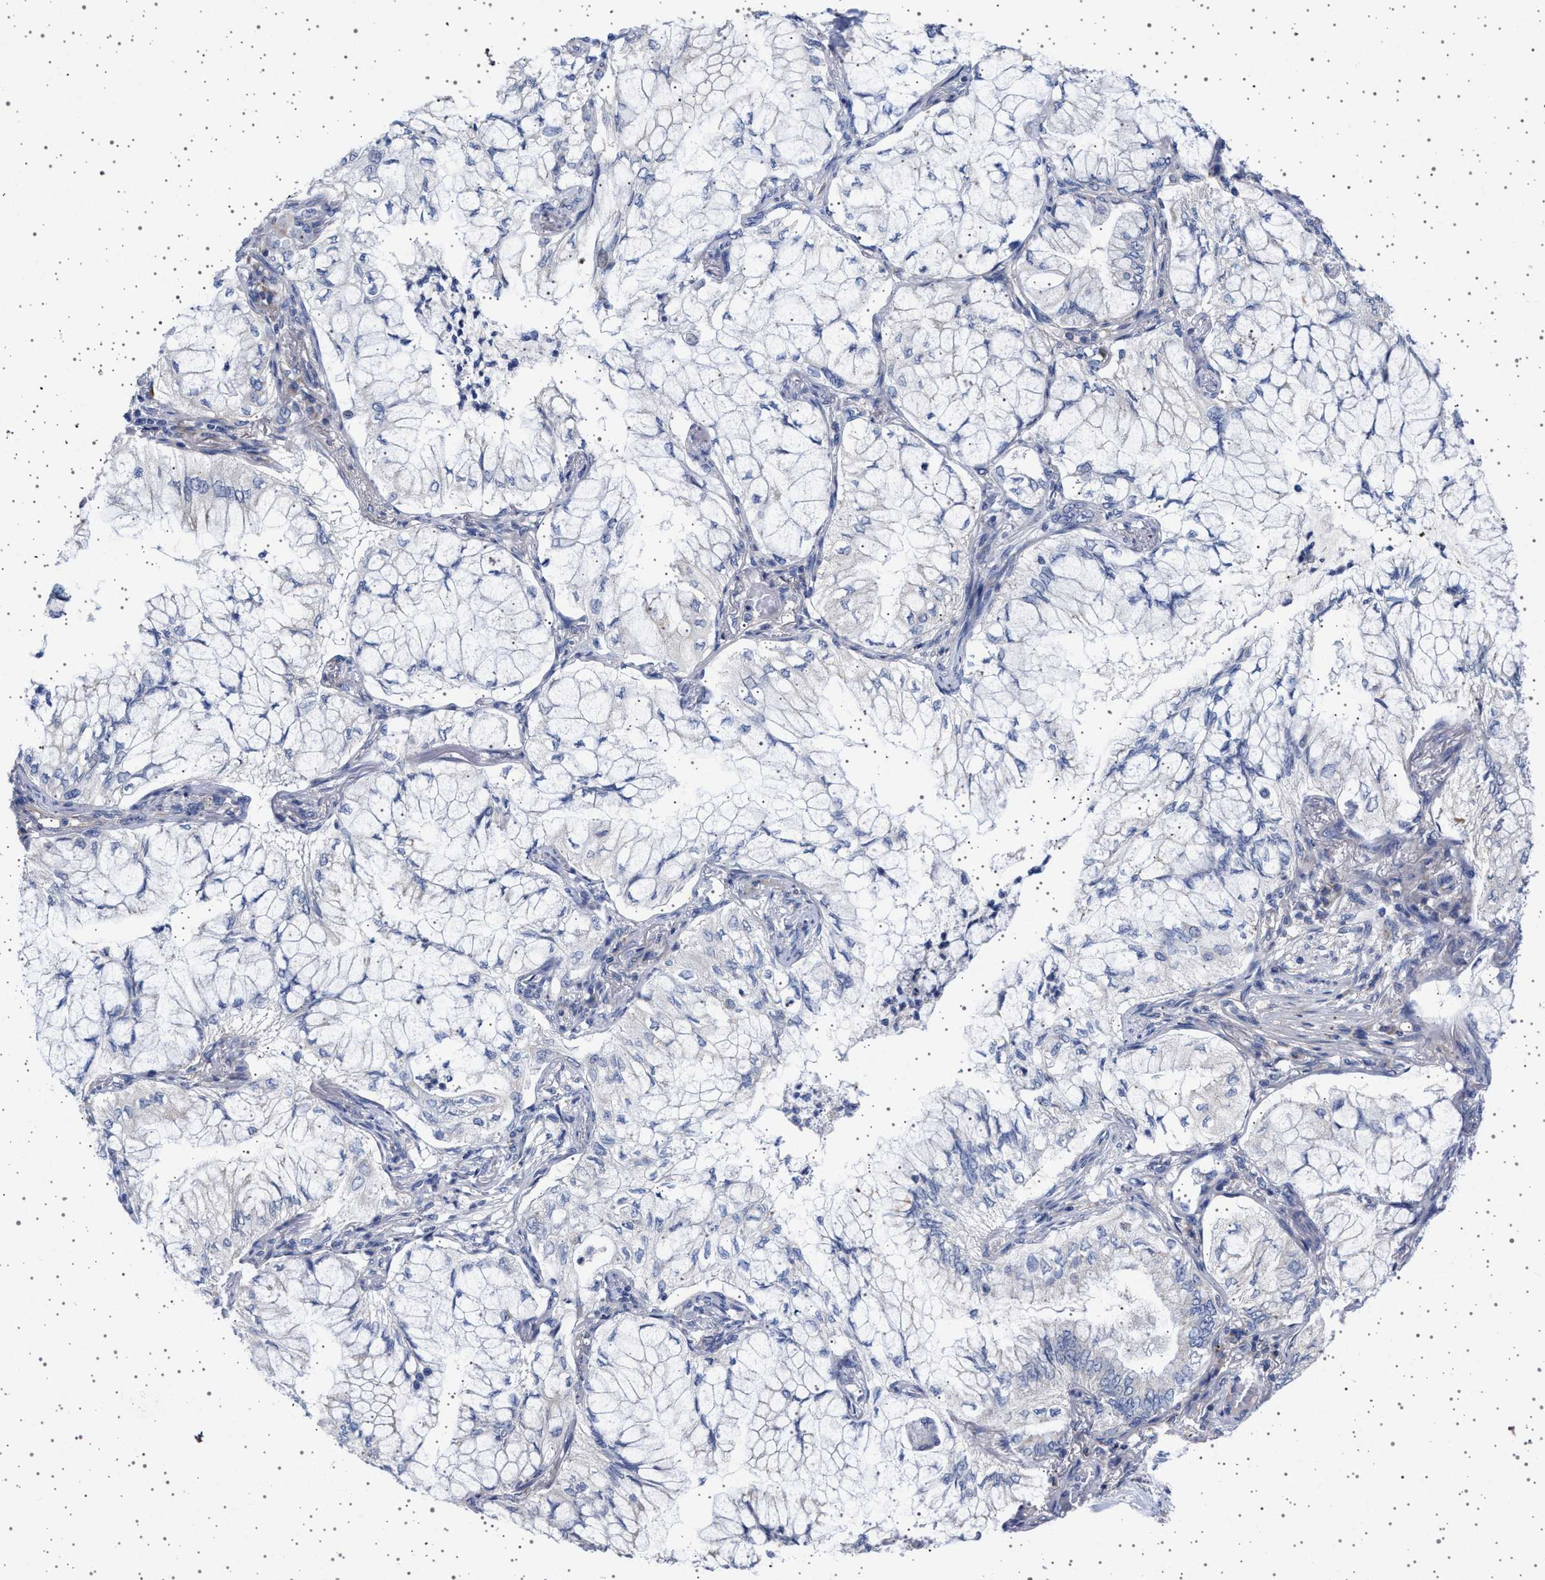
{"staining": {"intensity": "negative", "quantity": "none", "location": "none"}, "tissue": "lung cancer", "cell_type": "Tumor cells", "image_type": "cancer", "snomed": [{"axis": "morphology", "description": "Adenocarcinoma, NOS"}, {"axis": "topography", "description": "Lung"}], "caption": "Immunohistochemical staining of human adenocarcinoma (lung) exhibits no significant positivity in tumor cells.", "gene": "TRMT10B", "patient": {"sex": "female", "age": 70}}